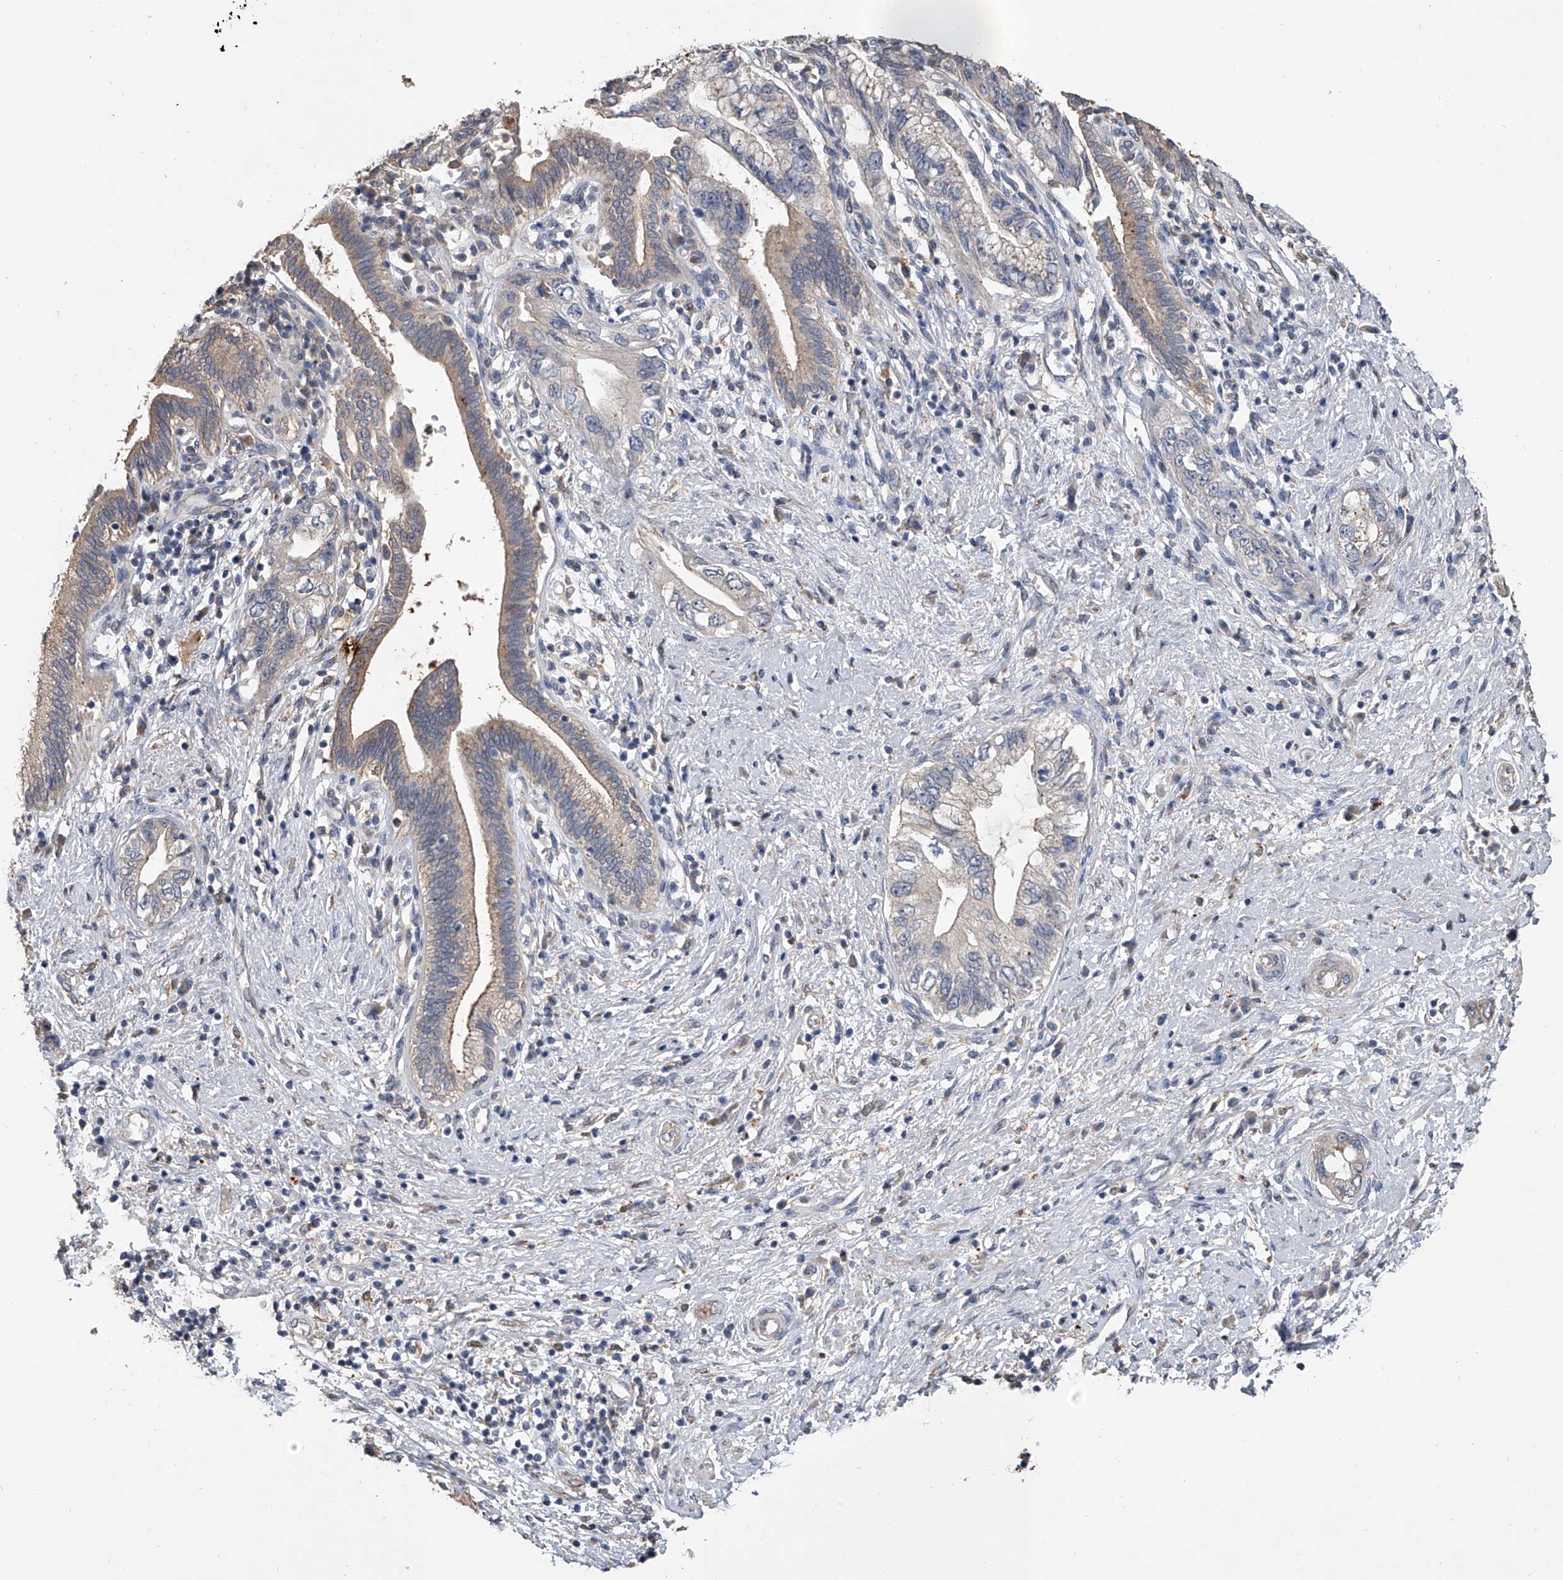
{"staining": {"intensity": "weak", "quantity": "<25%", "location": "cytoplasmic/membranous"}, "tissue": "pancreatic cancer", "cell_type": "Tumor cells", "image_type": "cancer", "snomed": [{"axis": "morphology", "description": "Adenocarcinoma, NOS"}, {"axis": "topography", "description": "Pancreas"}], "caption": "This is an IHC histopathology image of human pancreatic cancer (adenocarcinoma). There is no staining in tumor cells.", "gene": "DOCK9", "patient": {"sex": "female", "age": 73}}